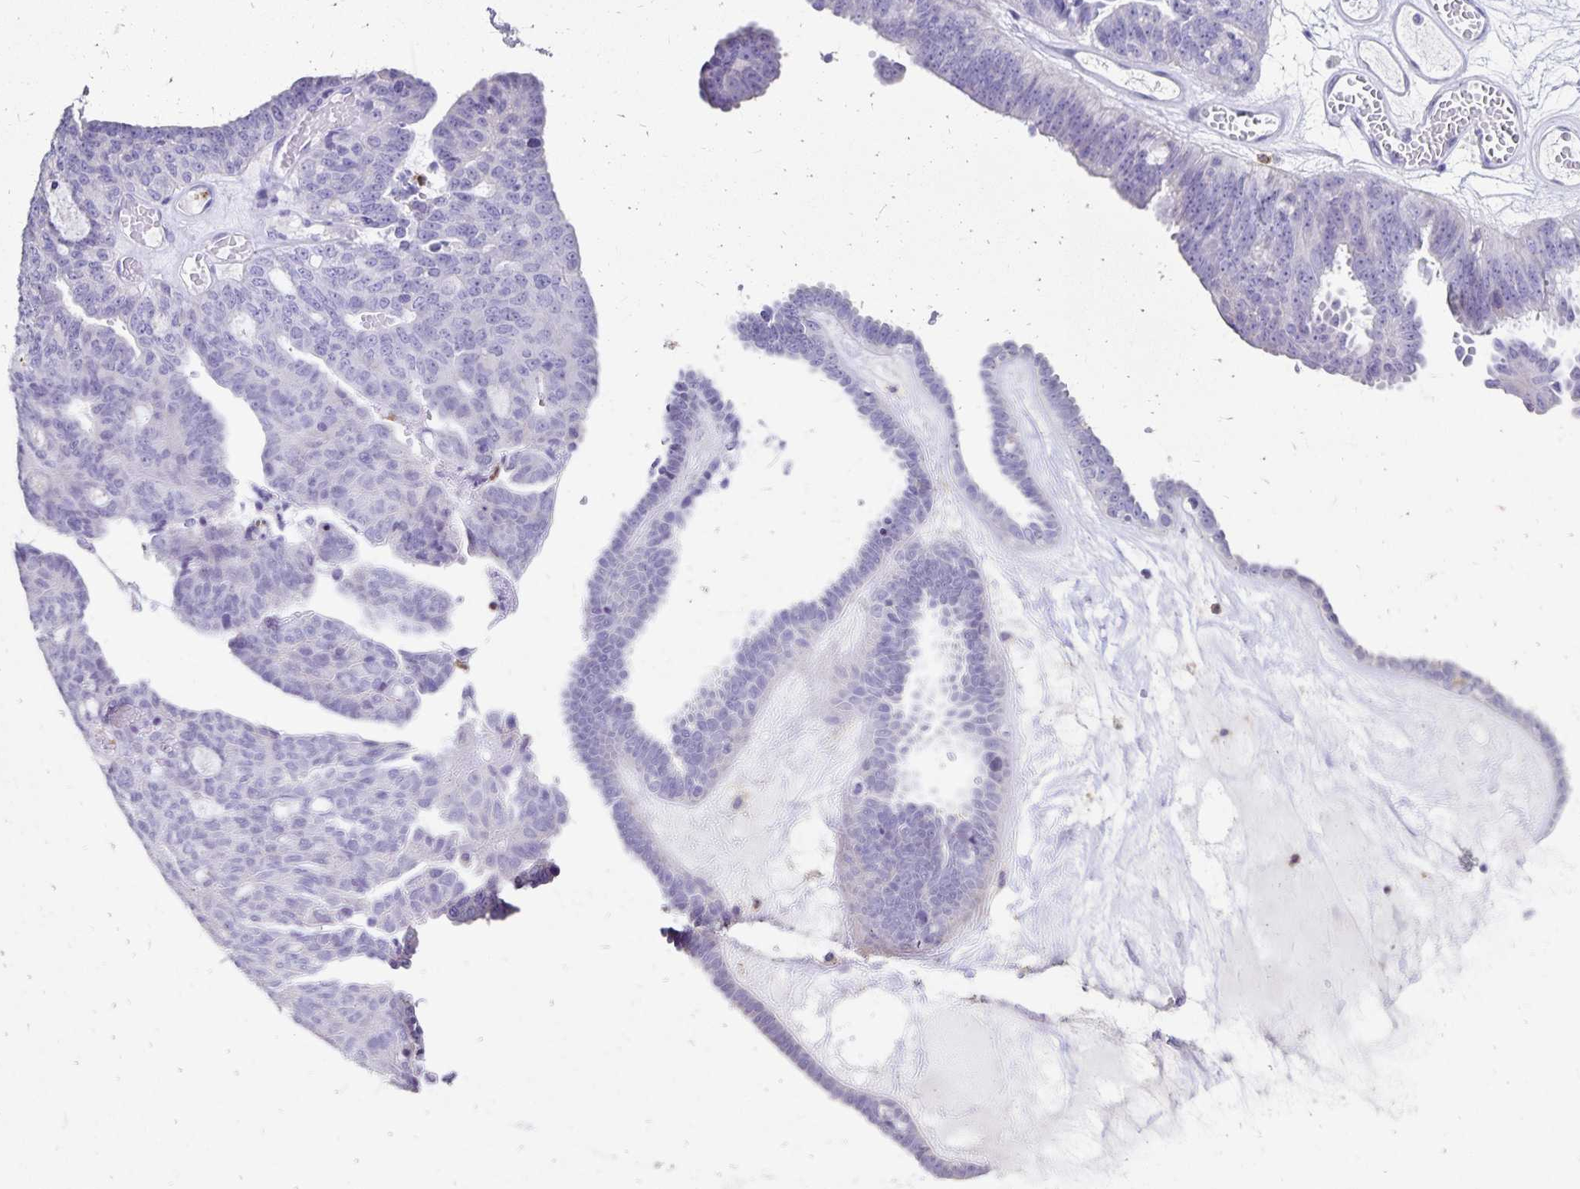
{"staining": {"intensity": "negative", "quantity": "none", "location": "none"}, "tissue": "ovarian cancer", "cell_type": "Tumor cells", "image_type": "cancer", "snomed": [{"axis": "morphology", "description": "Cystadenocarcinoma, serous, NOS"}, {"axis": "topography", "description": "Ovary"}], "caption": "Tumor cells are negative for protein expression in human ovarian cancer (serous cystadenocarcinoma).", "gene": "DYNLT4", "patient": {"sex": "female", "age": 71}}